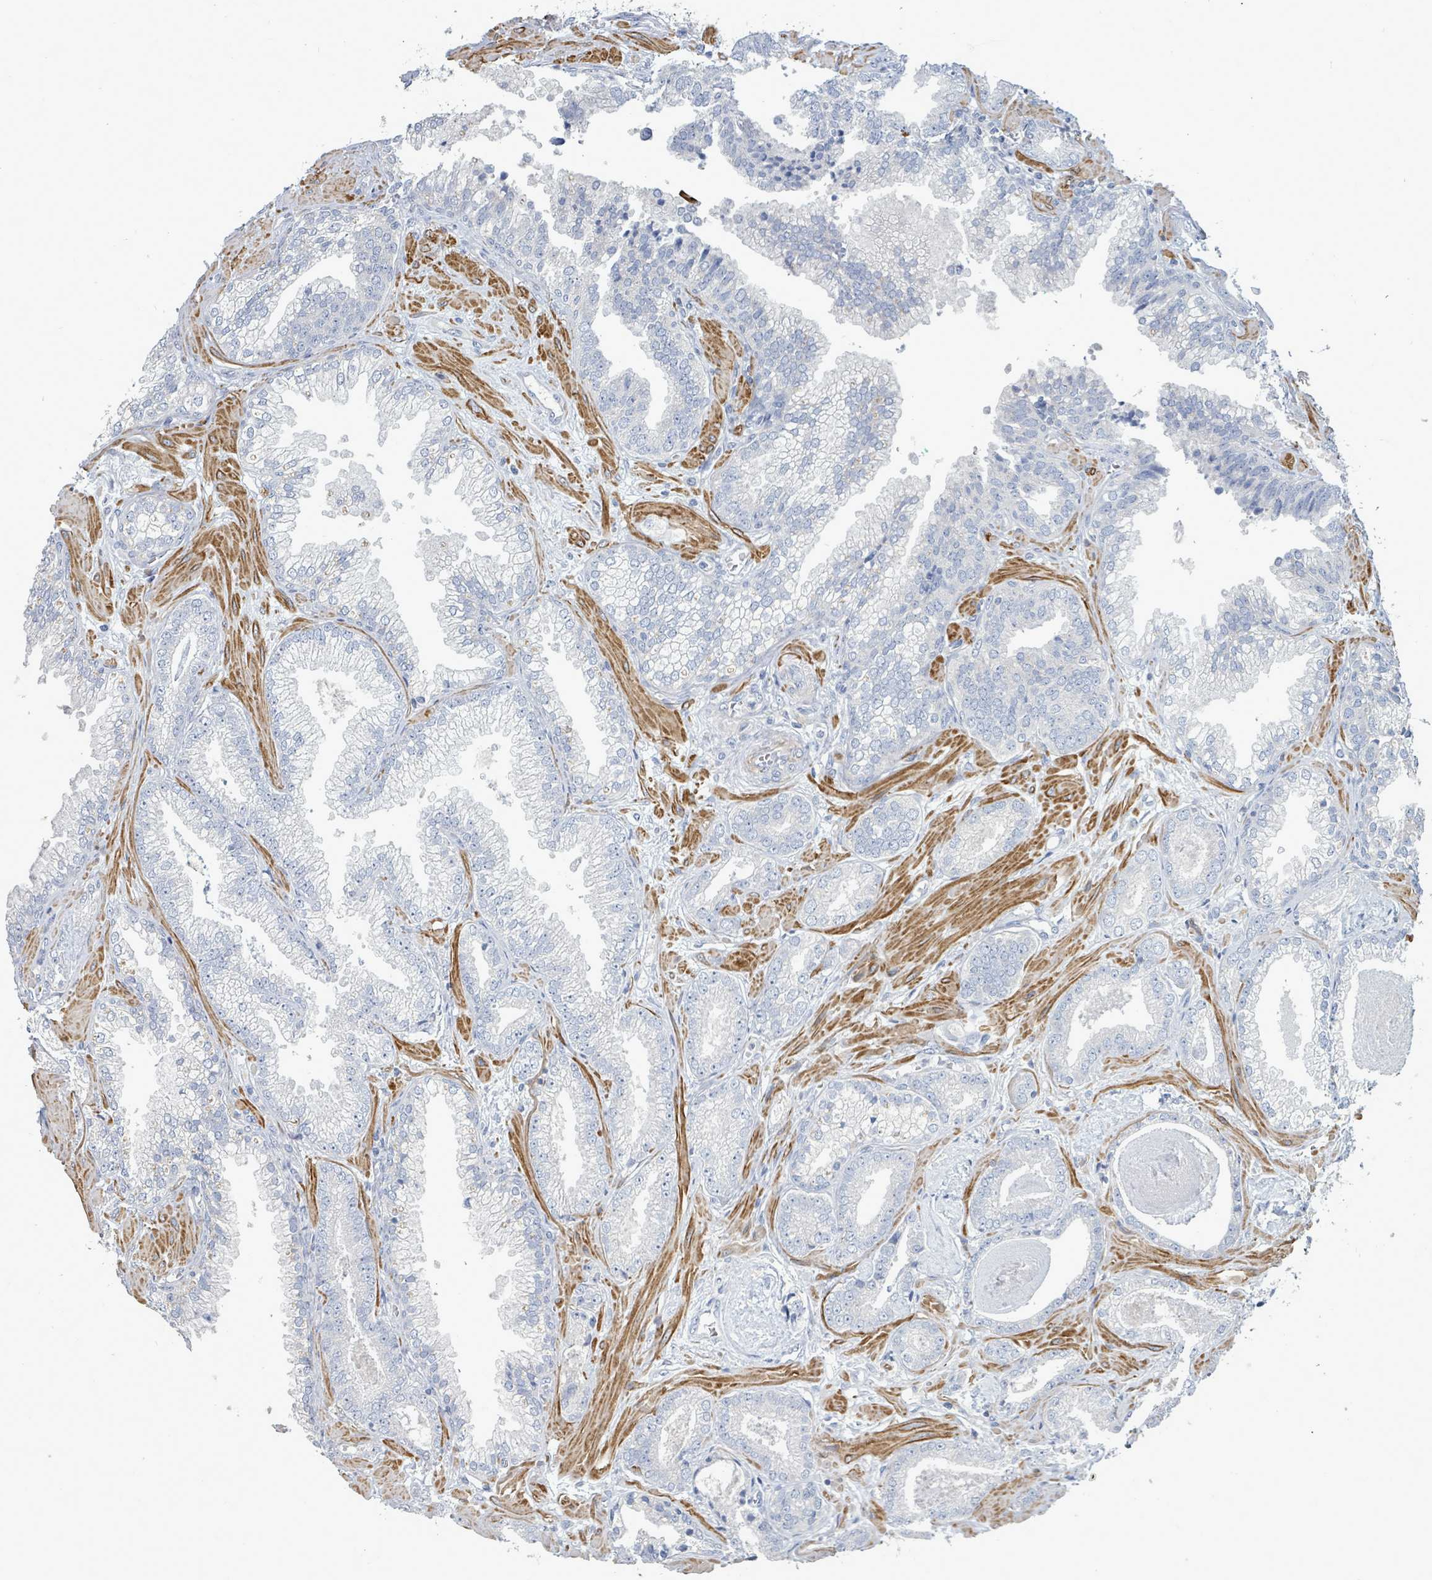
{"staining": {"intensity": "negative", "quantity": "none", "location": "none"}, "tissue": "prostate cancer", "cell_type": "Tumor cells", "image_type": "cancer", "snomed": [{"axis": "morphology", "description": "Adenocarcinoma, Low grade"}, {"axis": "topography", "description": "Prostate"}], "caption": "This is an immunohistochemistry (IHC) micrograph of human prostate cancer (low-grade adenocarcinoma). There is no staining in tumor cells.", "gene": "ARGFX", "patient": {"sex": "male", "age": 60}}